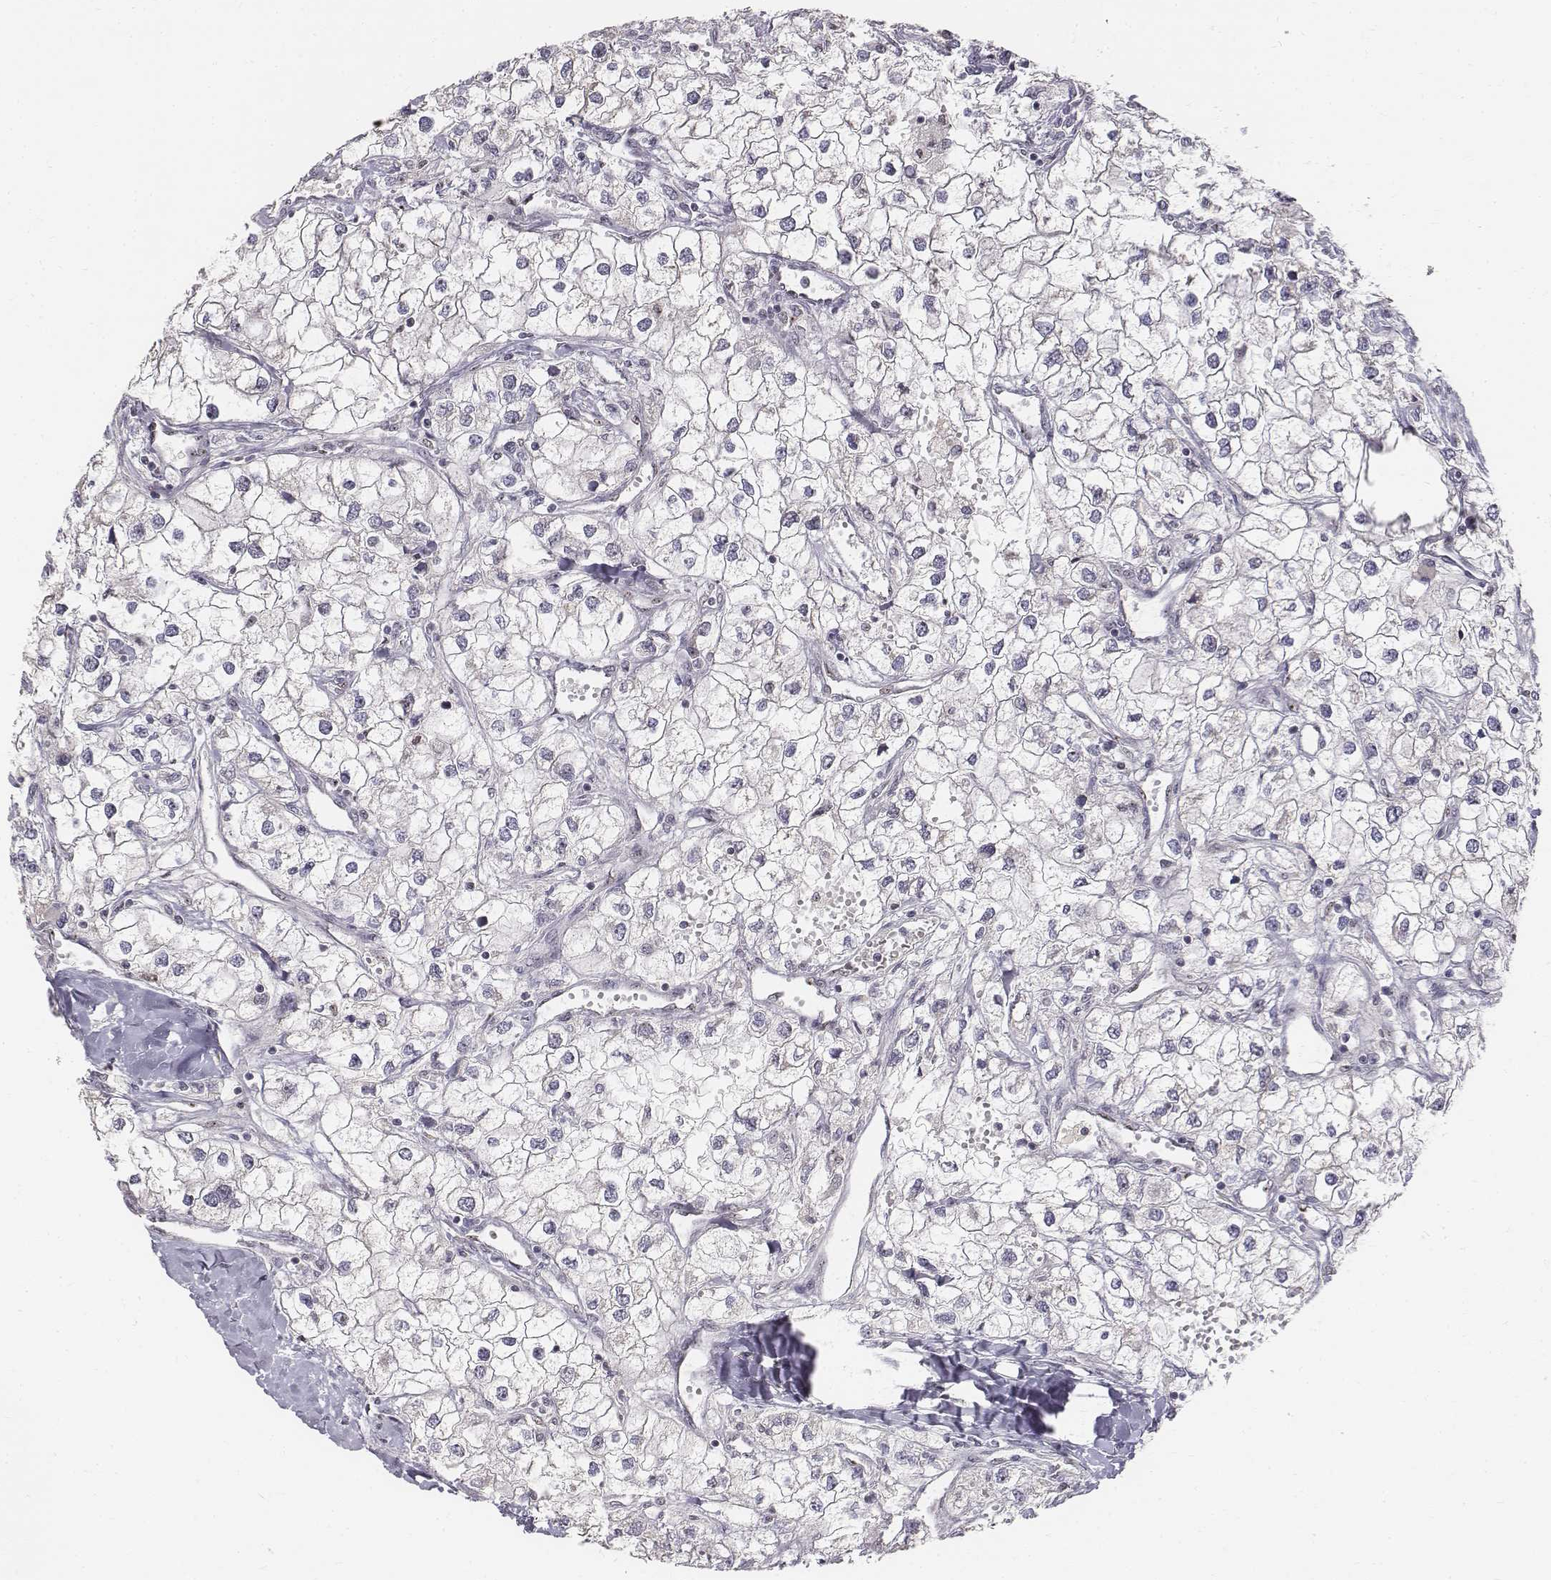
{"staining": {"intensity": "negative", "quantity": "none", "location": "none"}, "tissue": "renal cancer", "cell_type": "Tumor cells", "image_type": "cancer", "snomed": [{"axis": "morphology", "description": "Adenocarcinoma, NOS"}, {"axis": "topography", "description": "Kidney"}], "caption": "This is a histopathology image of immunohistochemistry (IHC) staining of renal cancer (adenocarcinoma), which shows no positivity in tumor cells. Nuclei are stained in blue.", "gene": "PHF6", "patient": {"sex": "male", "age": 59}}